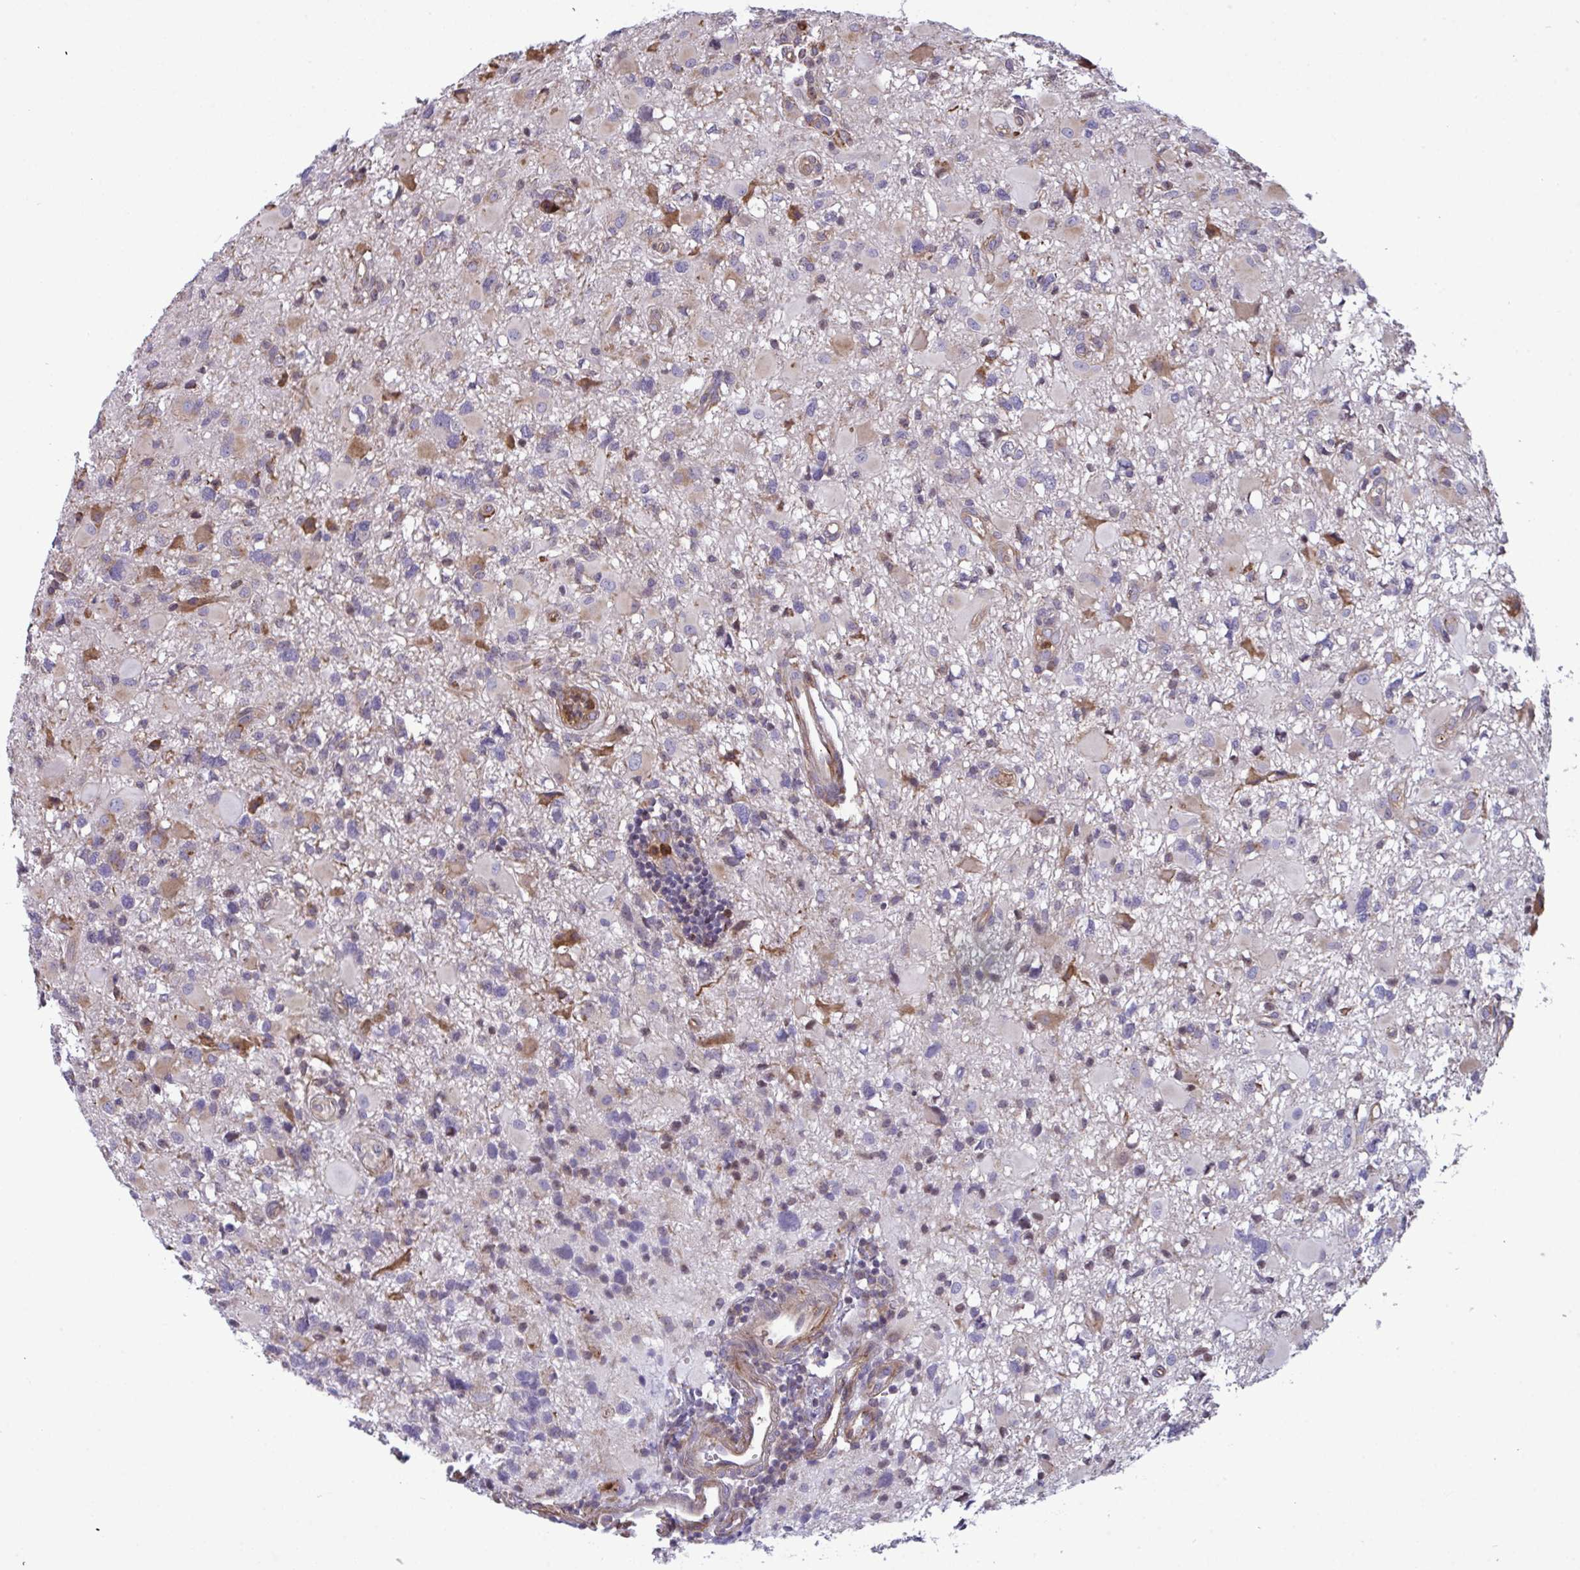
{"staining": {"intensity": "weak", "quantity": "<25%", "location": "cytoplasmic/membranous"}, "tissue": "glioma", "cell_type": "Tumor cells", "image_type": "cancer", "snomed": [{"axis": "morphology", "description": "Glioma, malignant, High grade"}, {"axis": "topography", "description": "Brain"}], "caption": "High power microscopy micrograph of an immunohistochemistry (IHC) photomicrograph of glioma, revealing no significant expression in tumor cells.", "gene": "MYMK", "patient": {"sex": "male", "age": 54}}